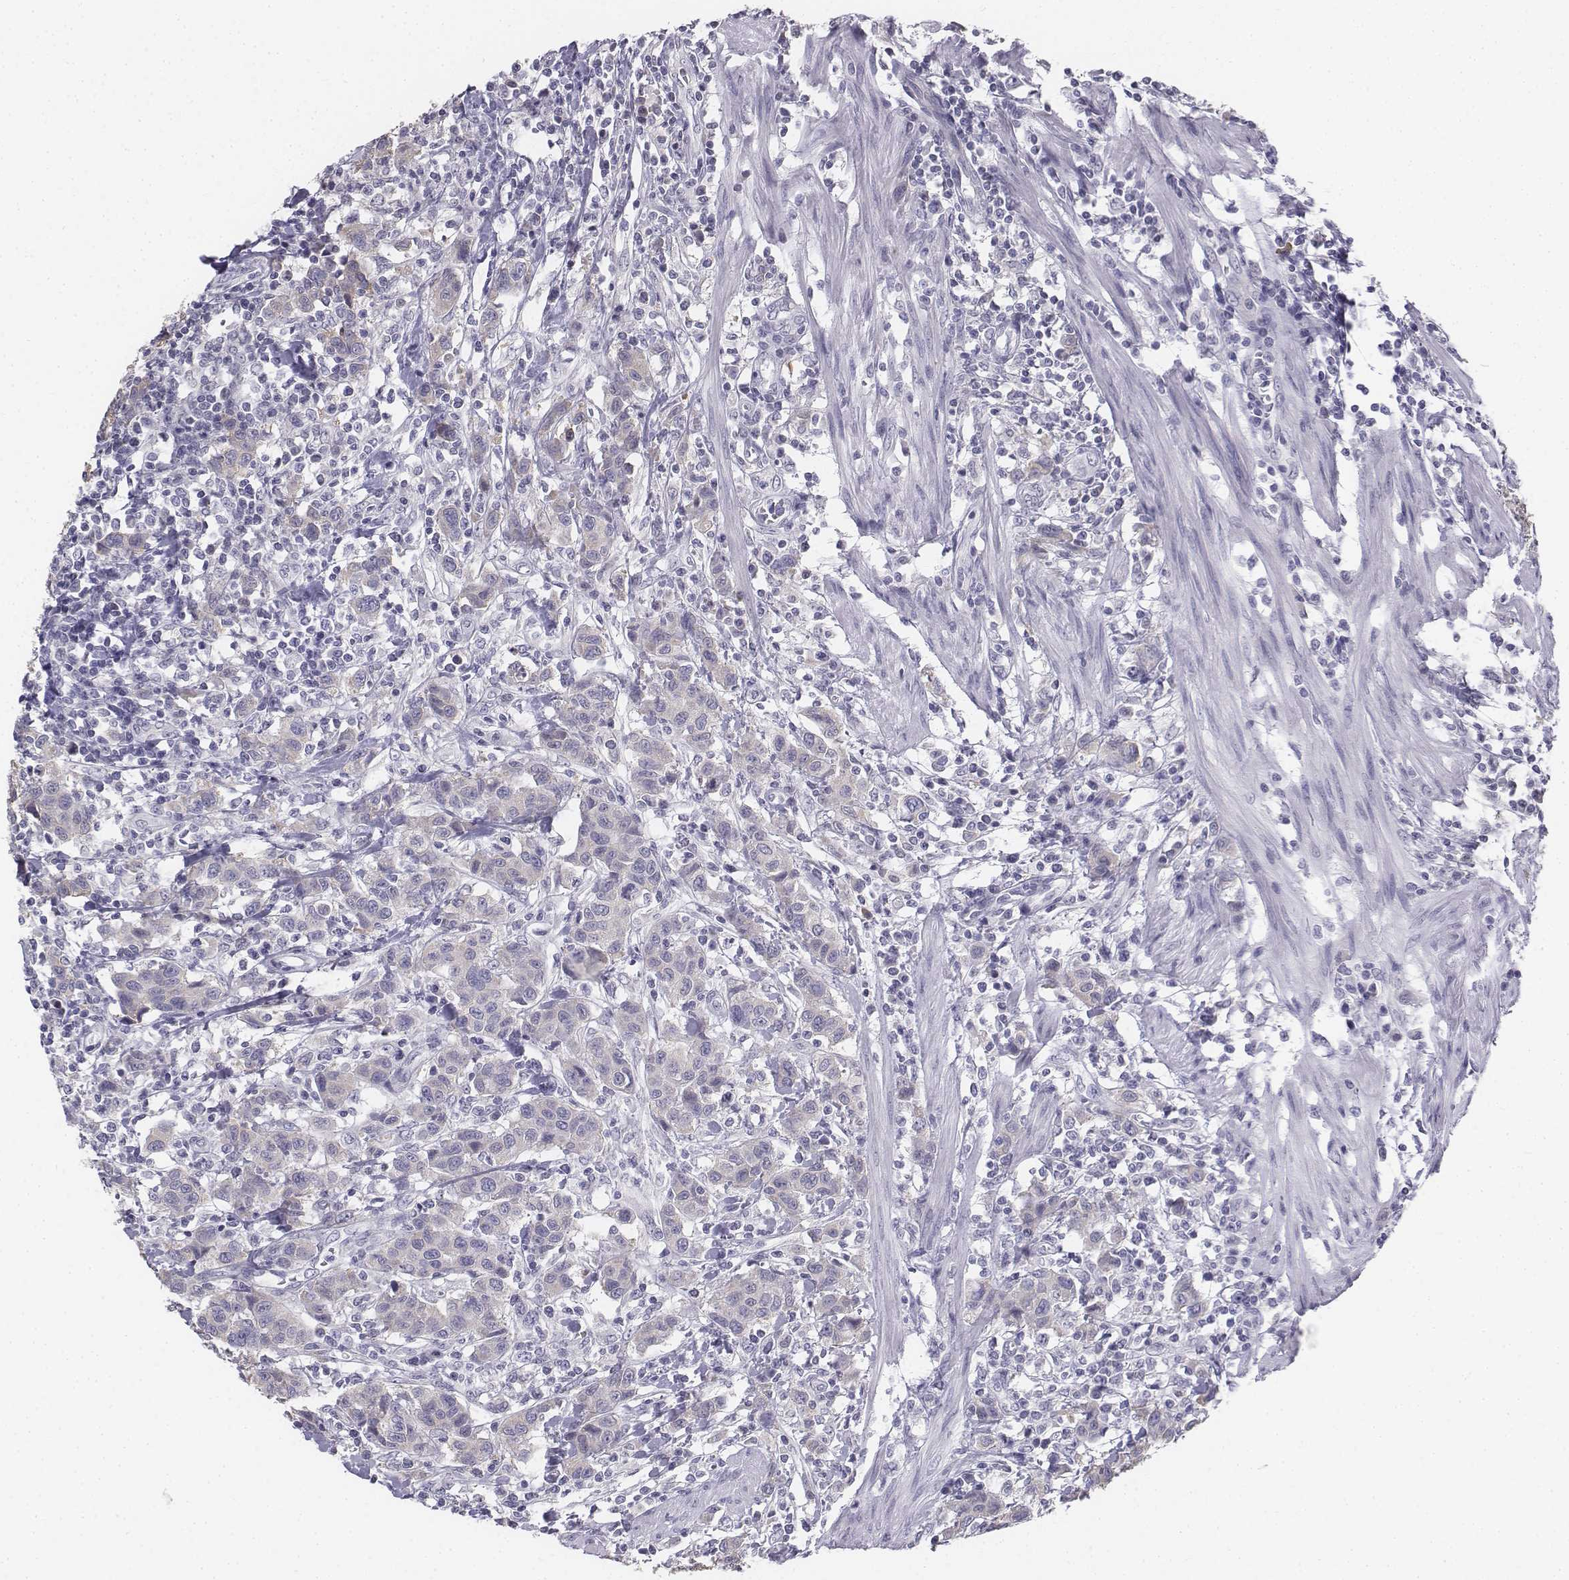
{"staining": {"intensity": "negative", "quantity": "none", "location": "none"}, "tissue": "urothelial cancer", "cell_type": "Tumor cells", "image_type": "cancer", "snomed": [{"axis": "morphology", "description": "Urothelial carcinoma, High grade"}, {"axis": "topography", "description": "Urinary bladder"}], "caption": "This is an immunohistochemistry (IHC) image of human urothelial carcinoma (high-grade). There is no positivity in tumor cells.", "gene": "PENK", "patient": {"sex": "female", "age": 58}}